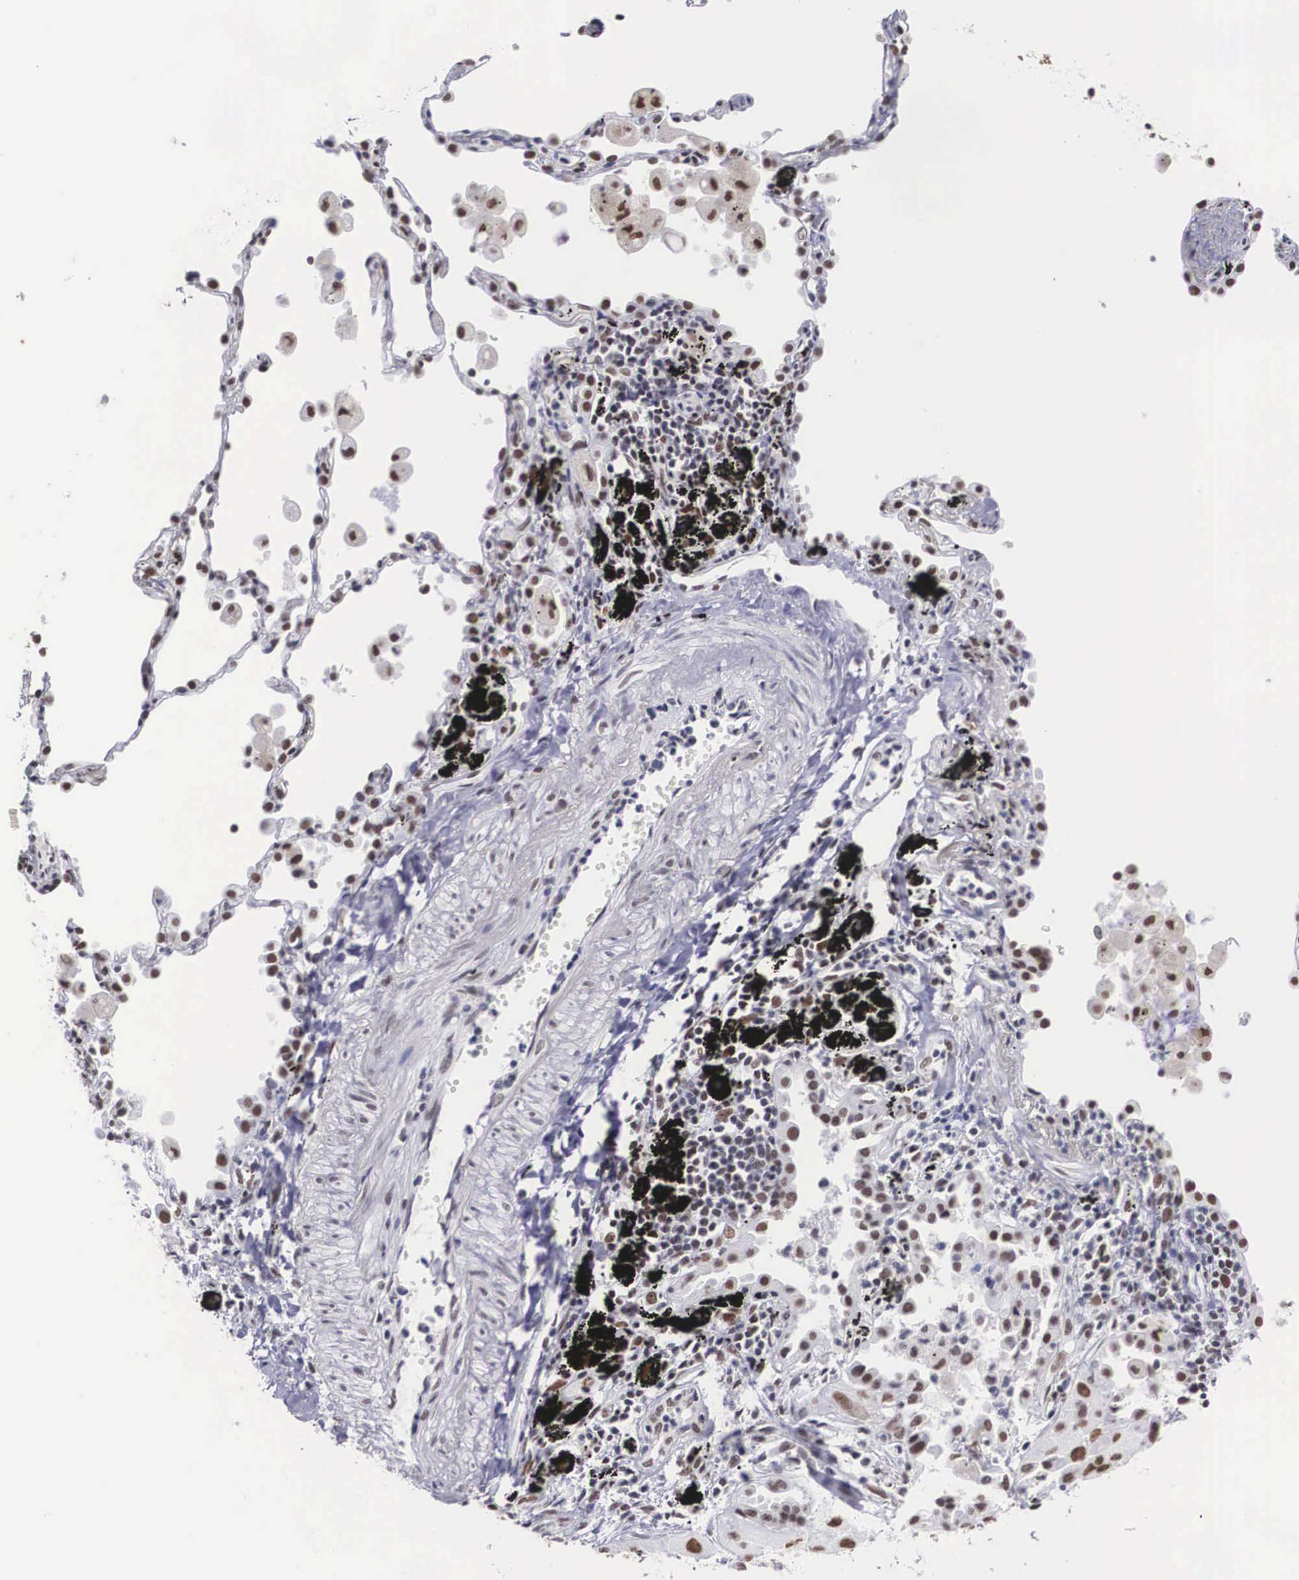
{"staining": {"intensity": "moderate", "quantity": "25%-75%", "location": "nuclear"}, "tissue": "lung cancer", "cell_type": "Tumor cells", "image_type": "cancer", "snomed": [{"axis": "morphology", "description": "Squamous cell carcinoma, NOS"}, {"axis": "topography", "description": "Lung"}], "caption": "Immunohistochemical staining of lung squamous cell carcinoma demonstrates moderate nuclear protein positivity in approximately 25%-75% of tumor cells.", "gene": "CSTF2", "patient": {"sex": "male", "age": 71}}